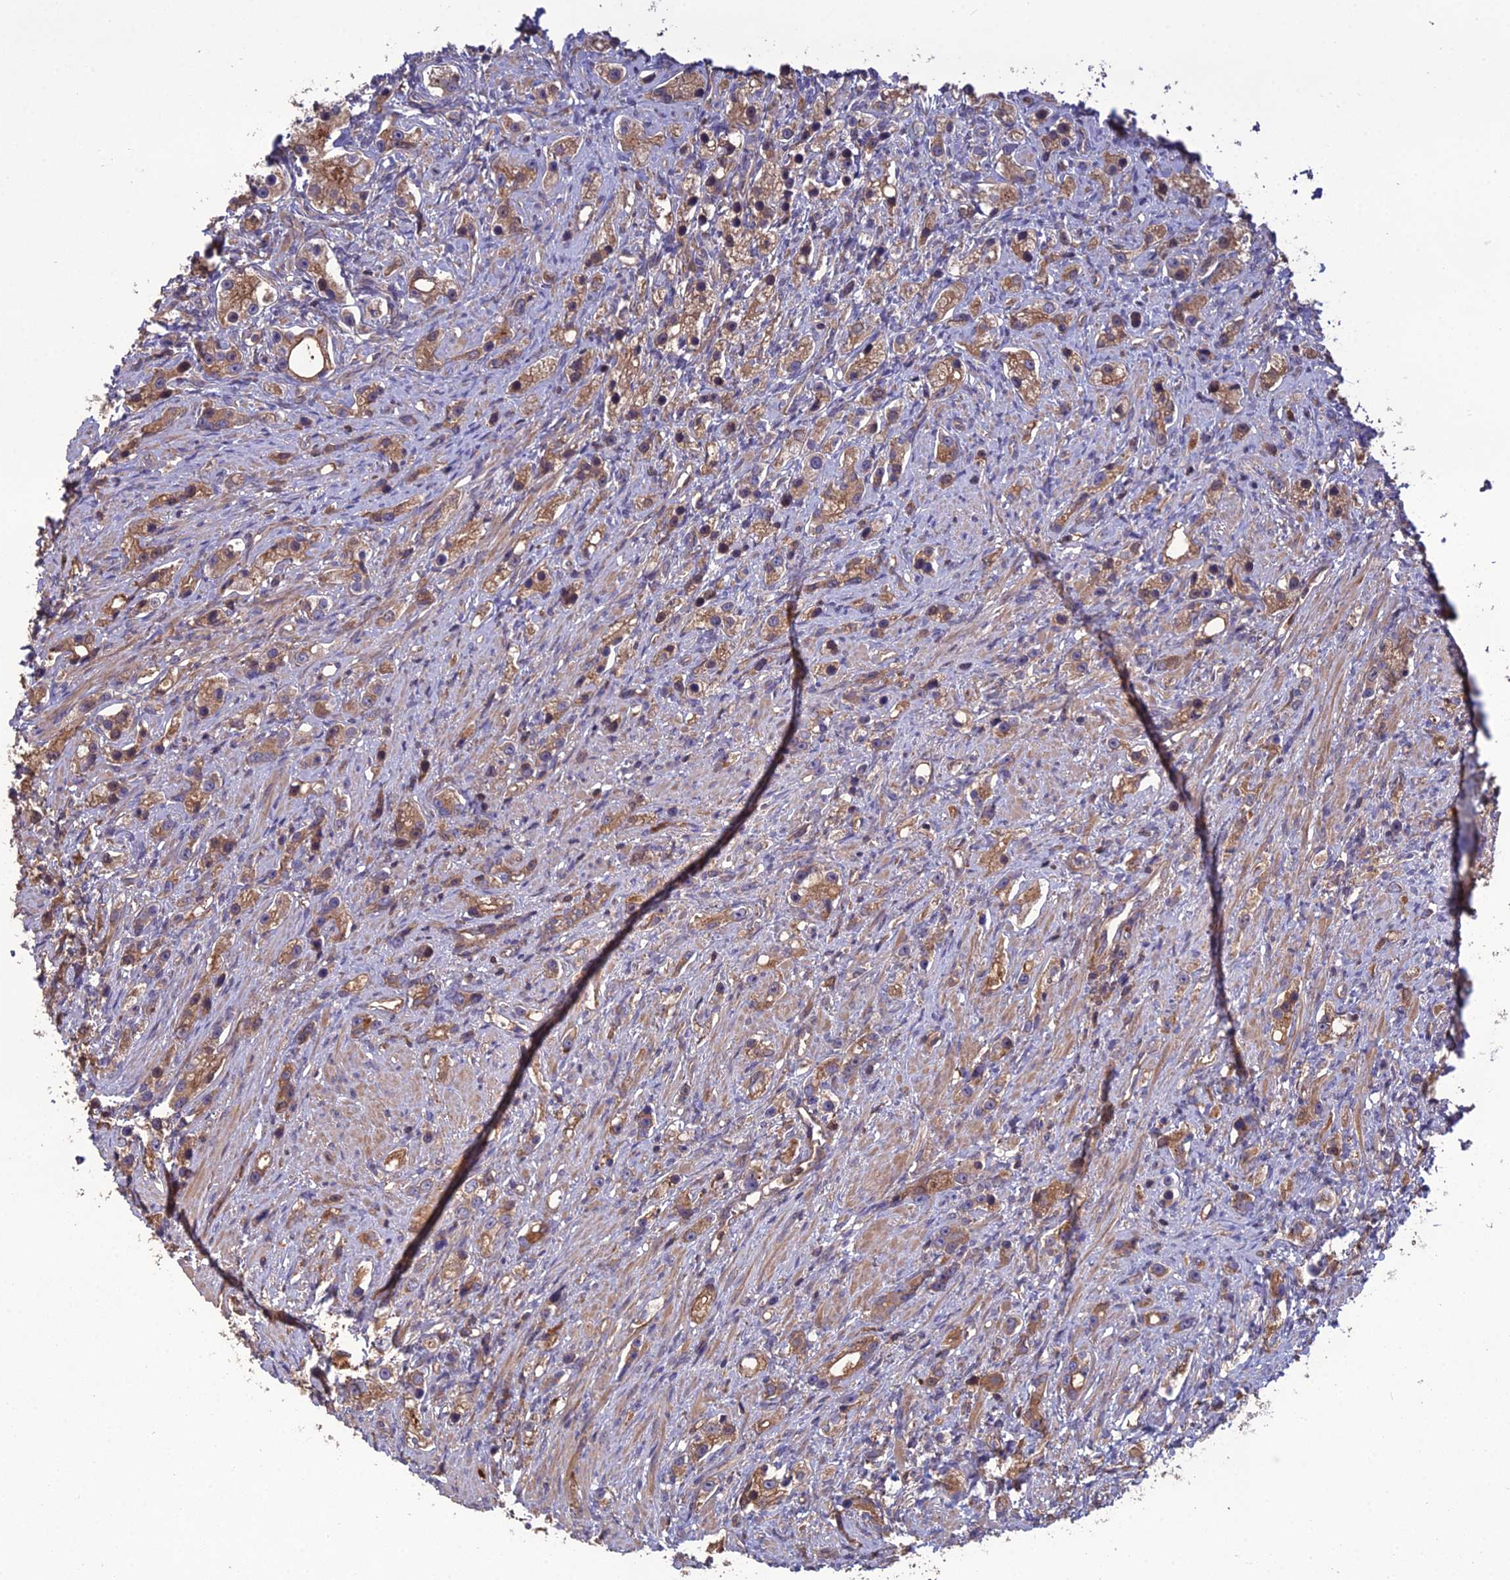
{"staining": {"intensity": "moderate", "quantity": ">75%", "location": "cytoplasmic/membranous"}, "tissue": "prostate cancer", "cell_type": "Tumor cells", "image_type": "cancer", "snomed": [{"axis": "morphology", "description": "Adenocarcinoma, High grade"}, {"axis": "topography", "description": "Prostate"}], "caption": "Tumor cells show medium levels of moderate cytoplasmic/membranous positivity in approximately >75% of cells in prostate cancer (high-grade adenocarcinoma).", "gene": "GALR2", "patient": {"sex": "male", "age": 63}}